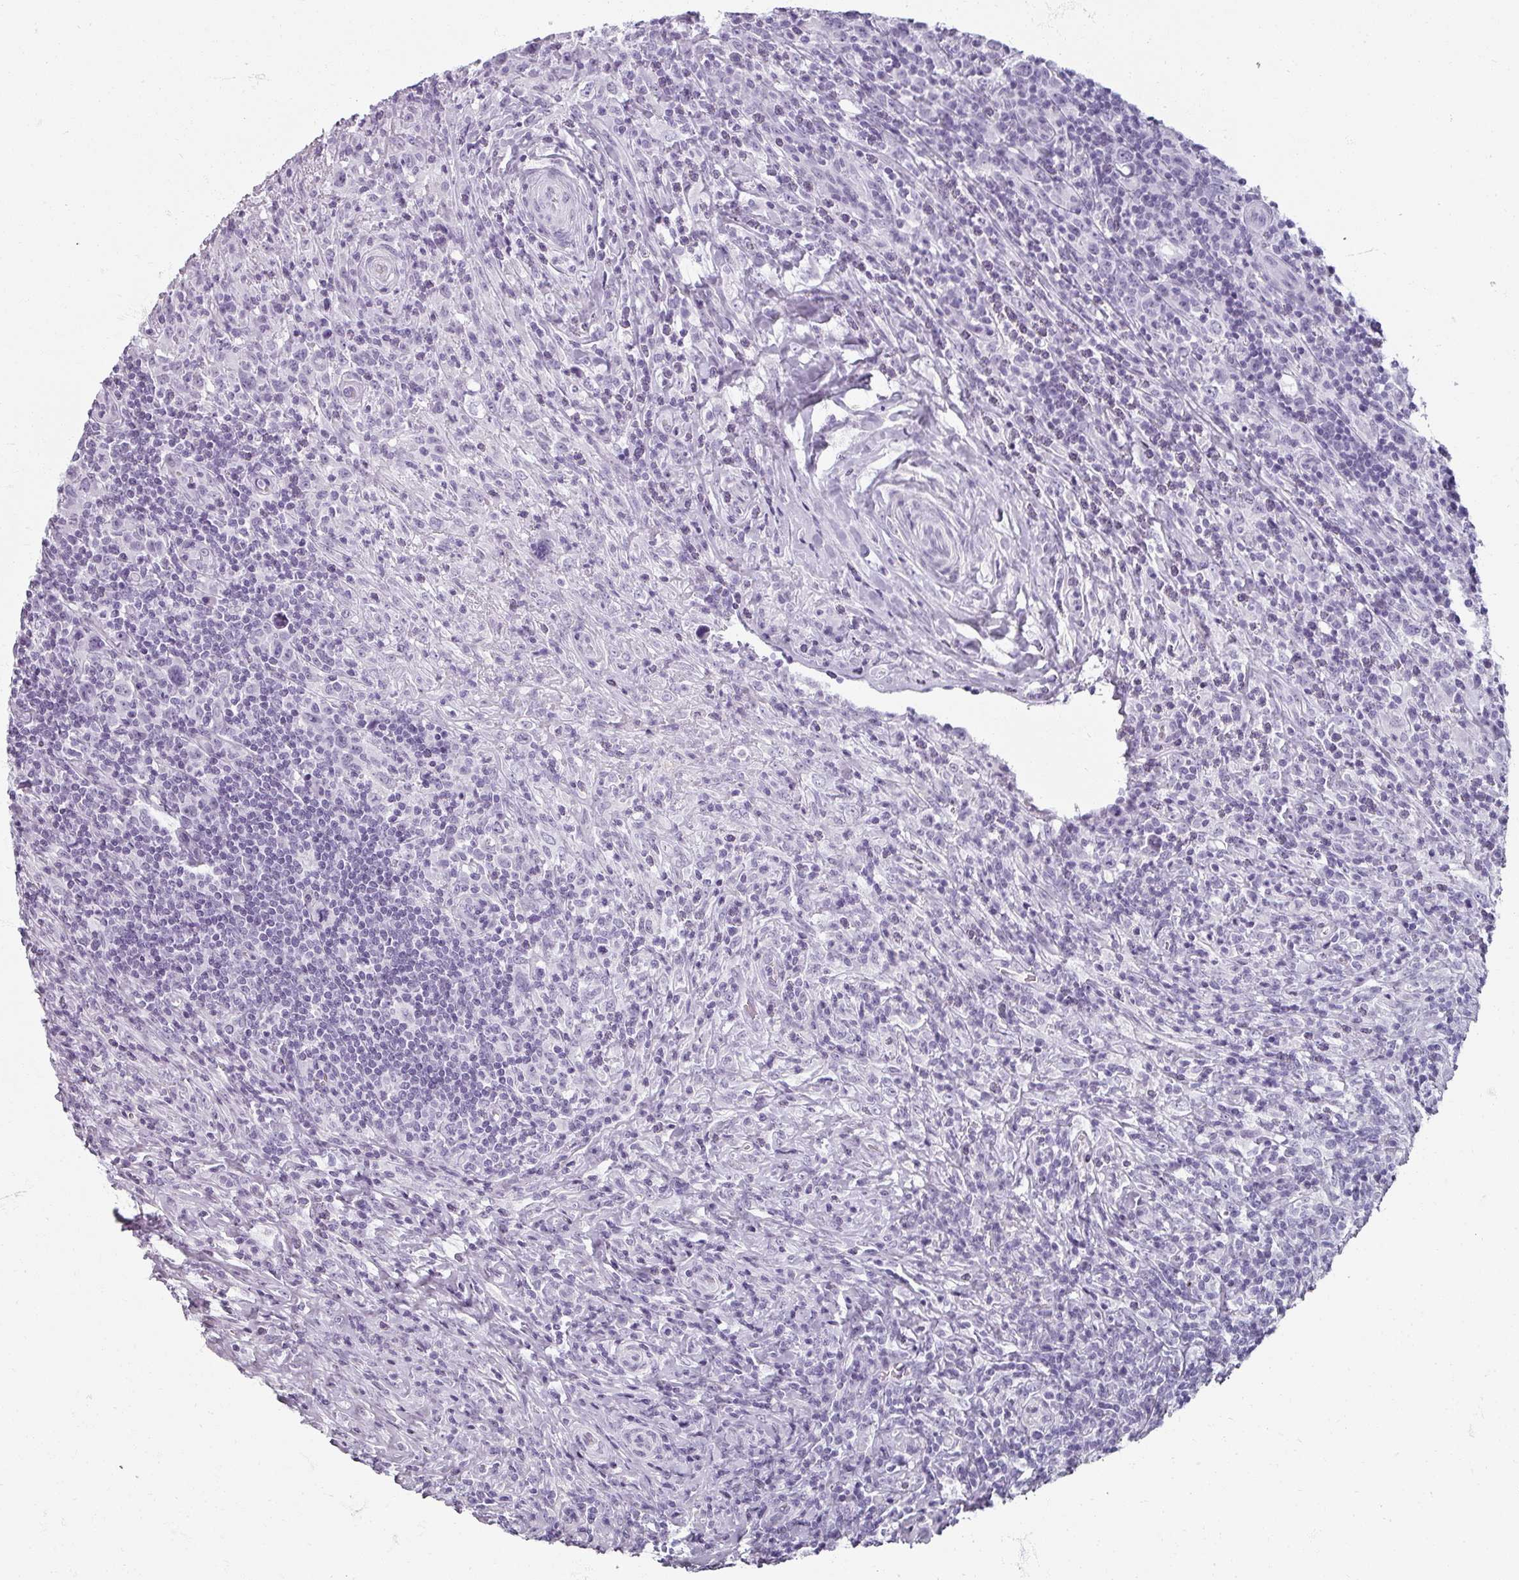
{"staining": {"intensity": "negative", "quantity": "none", "location": "none"}, "tissue": "lymphoma", "cell_type": "Tumor cells", "image_type": "cancer", "snomed": [{"axis": "morphology", "description": "Hodgkin's disease, NOS"}, {"axis": "topography", "description": "Lymph node"}], "caption": "IHC of human lymphoma displays no expression in tumor cells. (DAB immunohistochemistry visualized using brightfield microscopy, high magnification).", "gene": "REG3G", "patient": {"sex": "female", "age": 18}}